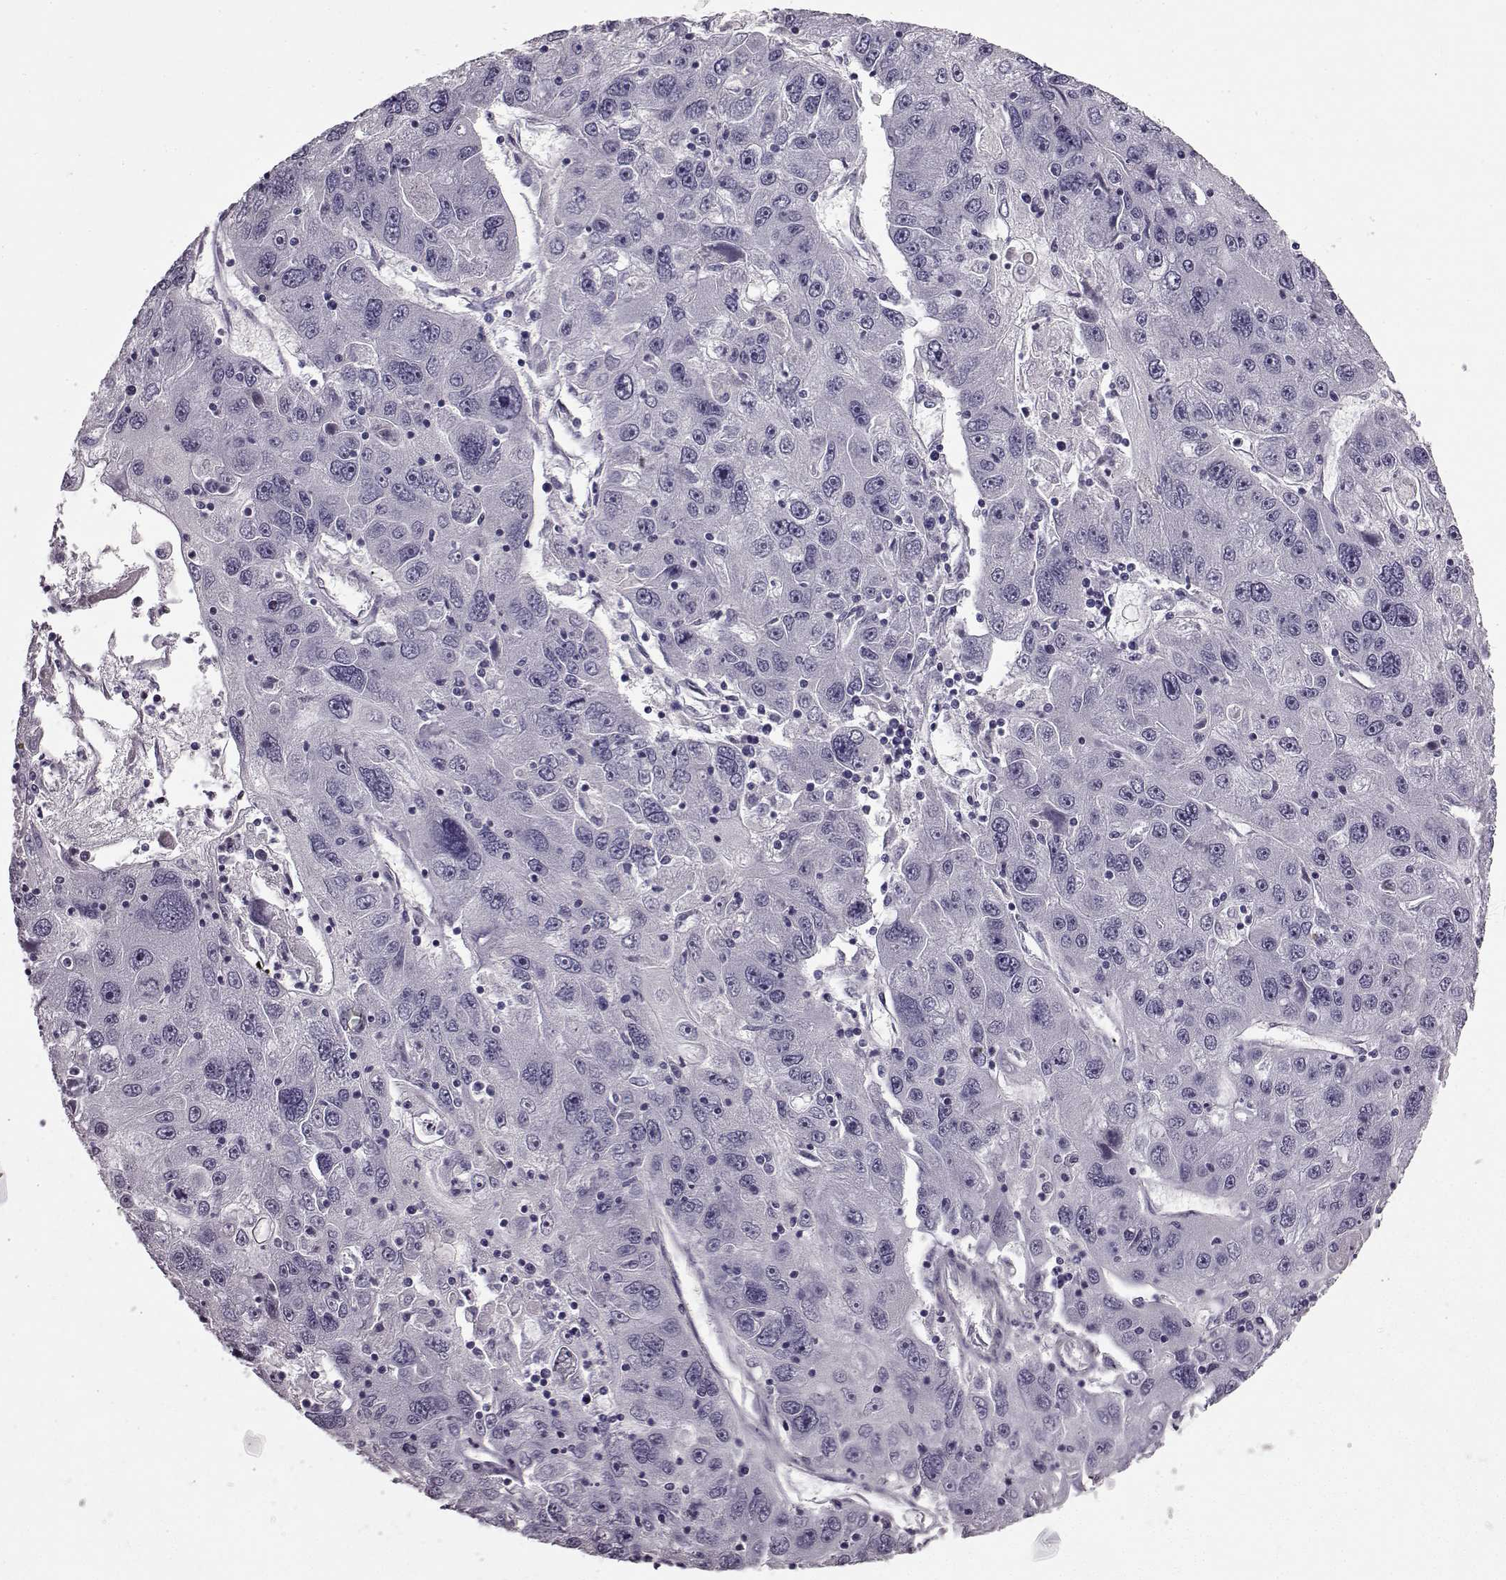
{"staining": {"intensity": "negative", "quantity": "none", "location": "none"}, "tissue": "stomach cancer", "cell_type": "Tumor cells", "image_type": "cancer", "snomed": [{"axis": "morphology", "description": "Adenocarcinoma, NOS"}, {"axis": "topography", "description": "Stomach"}], "caption": "The IHC image has no significant staining in tumor cells of adenocarcinoma (stomach) tissue.", "gene": "SLCO3A1", "patient": {"sex": "male", "age": 56}}